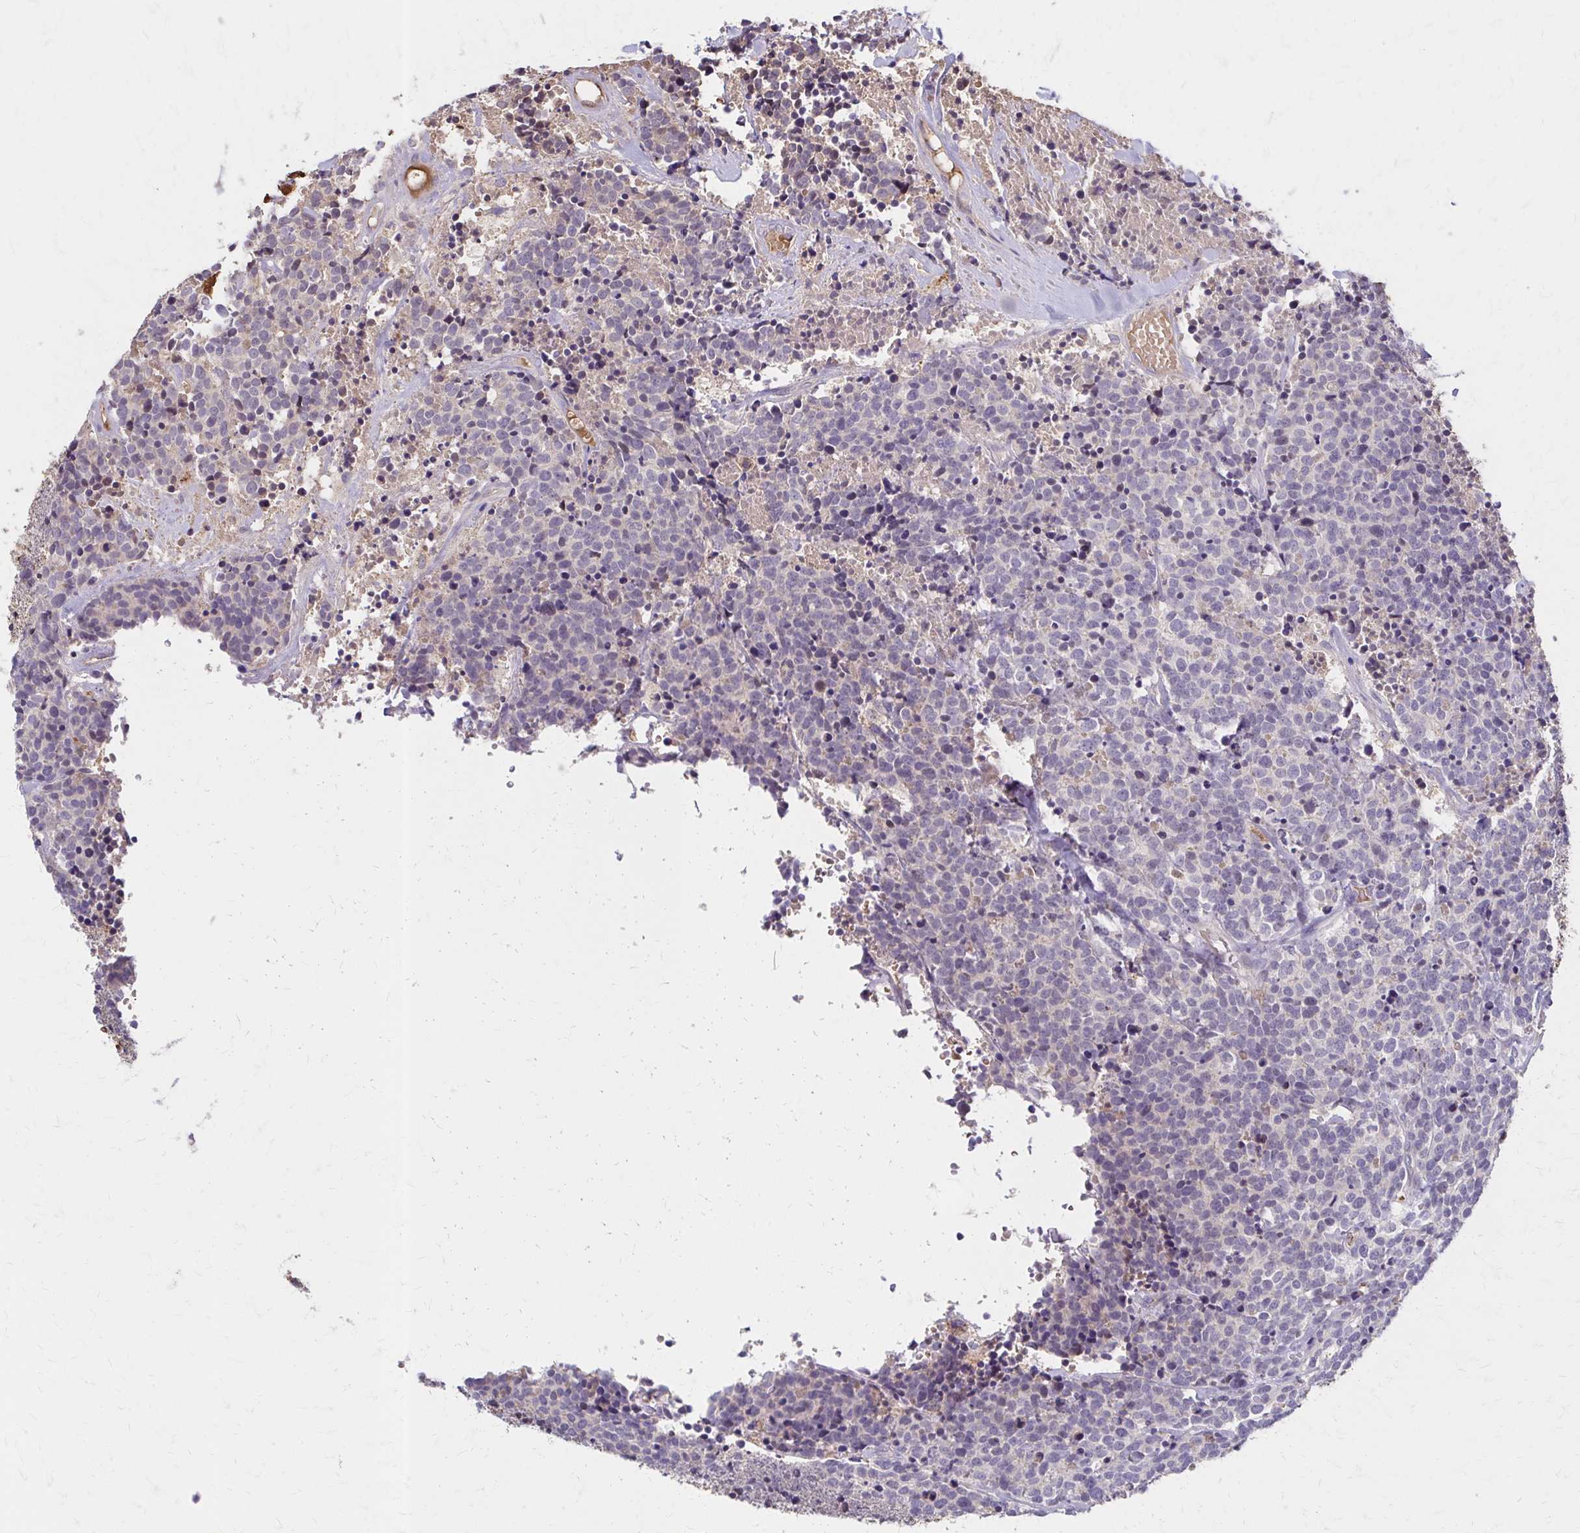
{"staining": {"intensity": "negative", "quantity": "none", "location": "none"}, "tissue": "carcinoid", "cell_type": "Tumor cells", "image_type": "cancer", "snomed": [{"axis": "morphology", "description": "Carcinoid, malignant, NOS"}, {"axis": "topography", "description": "Skin"}], "caption": "DAB (3,3'-diaminobenzidine) immunohistochemical staining of carcinoid reveals no significant positivity in tumor cells.", "gene": "HMGCS2", "patient": {"sex": "female", "age": 79}}